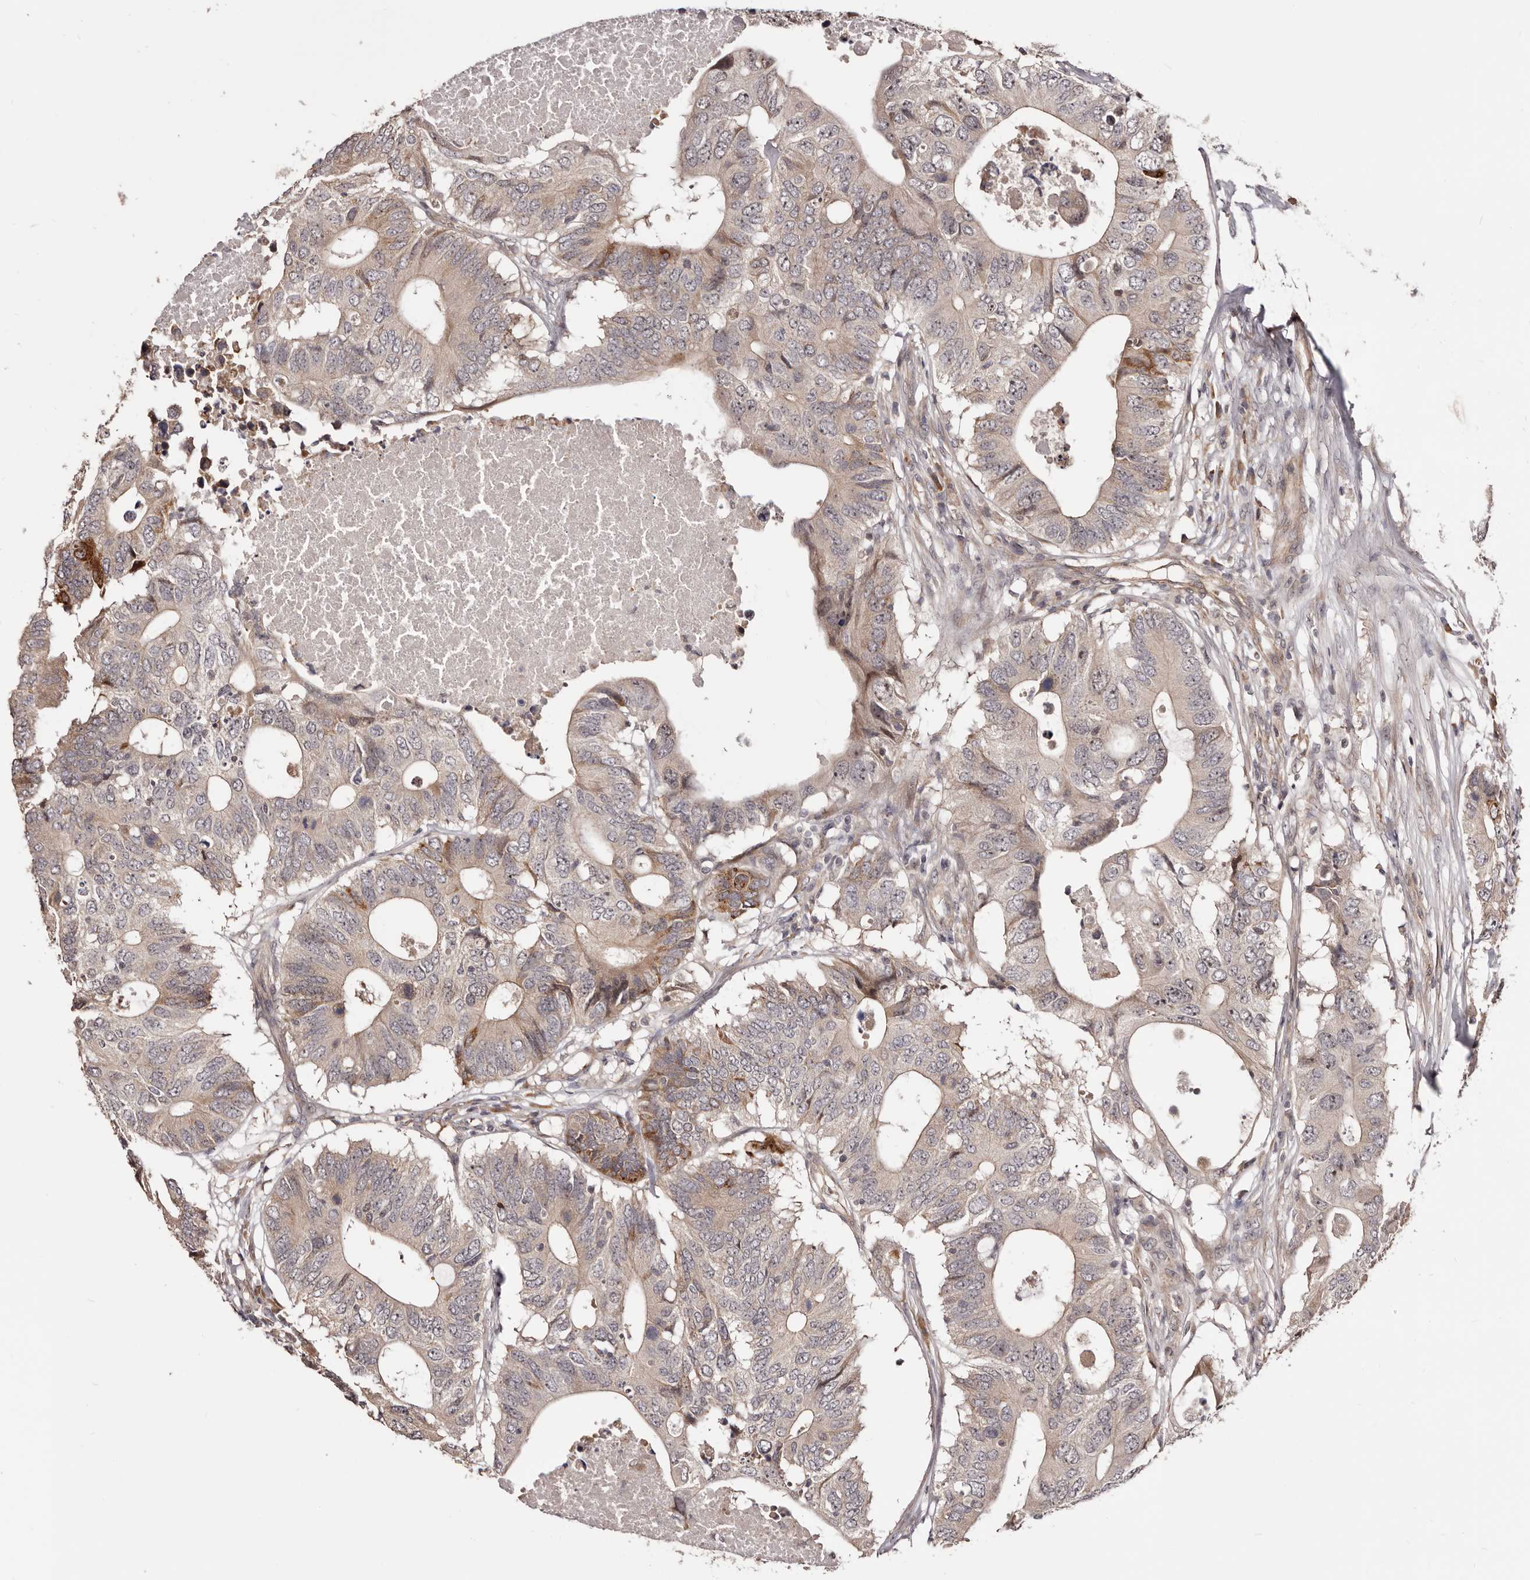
{"staining": {"intensity": "moderate", "quantity": "<25%", "location": "cytoplasmic/membranous"}, "tissue": "colorectal cancer", "cell_type": "Tumor cells", "image_type": "cancer", "snomed": [{"axis": "morphology", "description": "Adenocarcinoma, NOS"}, {"axis": "topography", "description": "Colon"}], "caption": "Immunohistochemical staining of human colorectal cancer displays low levels of moderate cytoplasmic/membranous expression in approximately <25% of tumor cells. The staining was performed using DAB (3,3'-diaminobenzidine), with brown indicating positive protein expression. Nuclei are stained blue with hematoxylin.", "gene": "NOL12", "patient": {"sex": "male", "age": 71}}